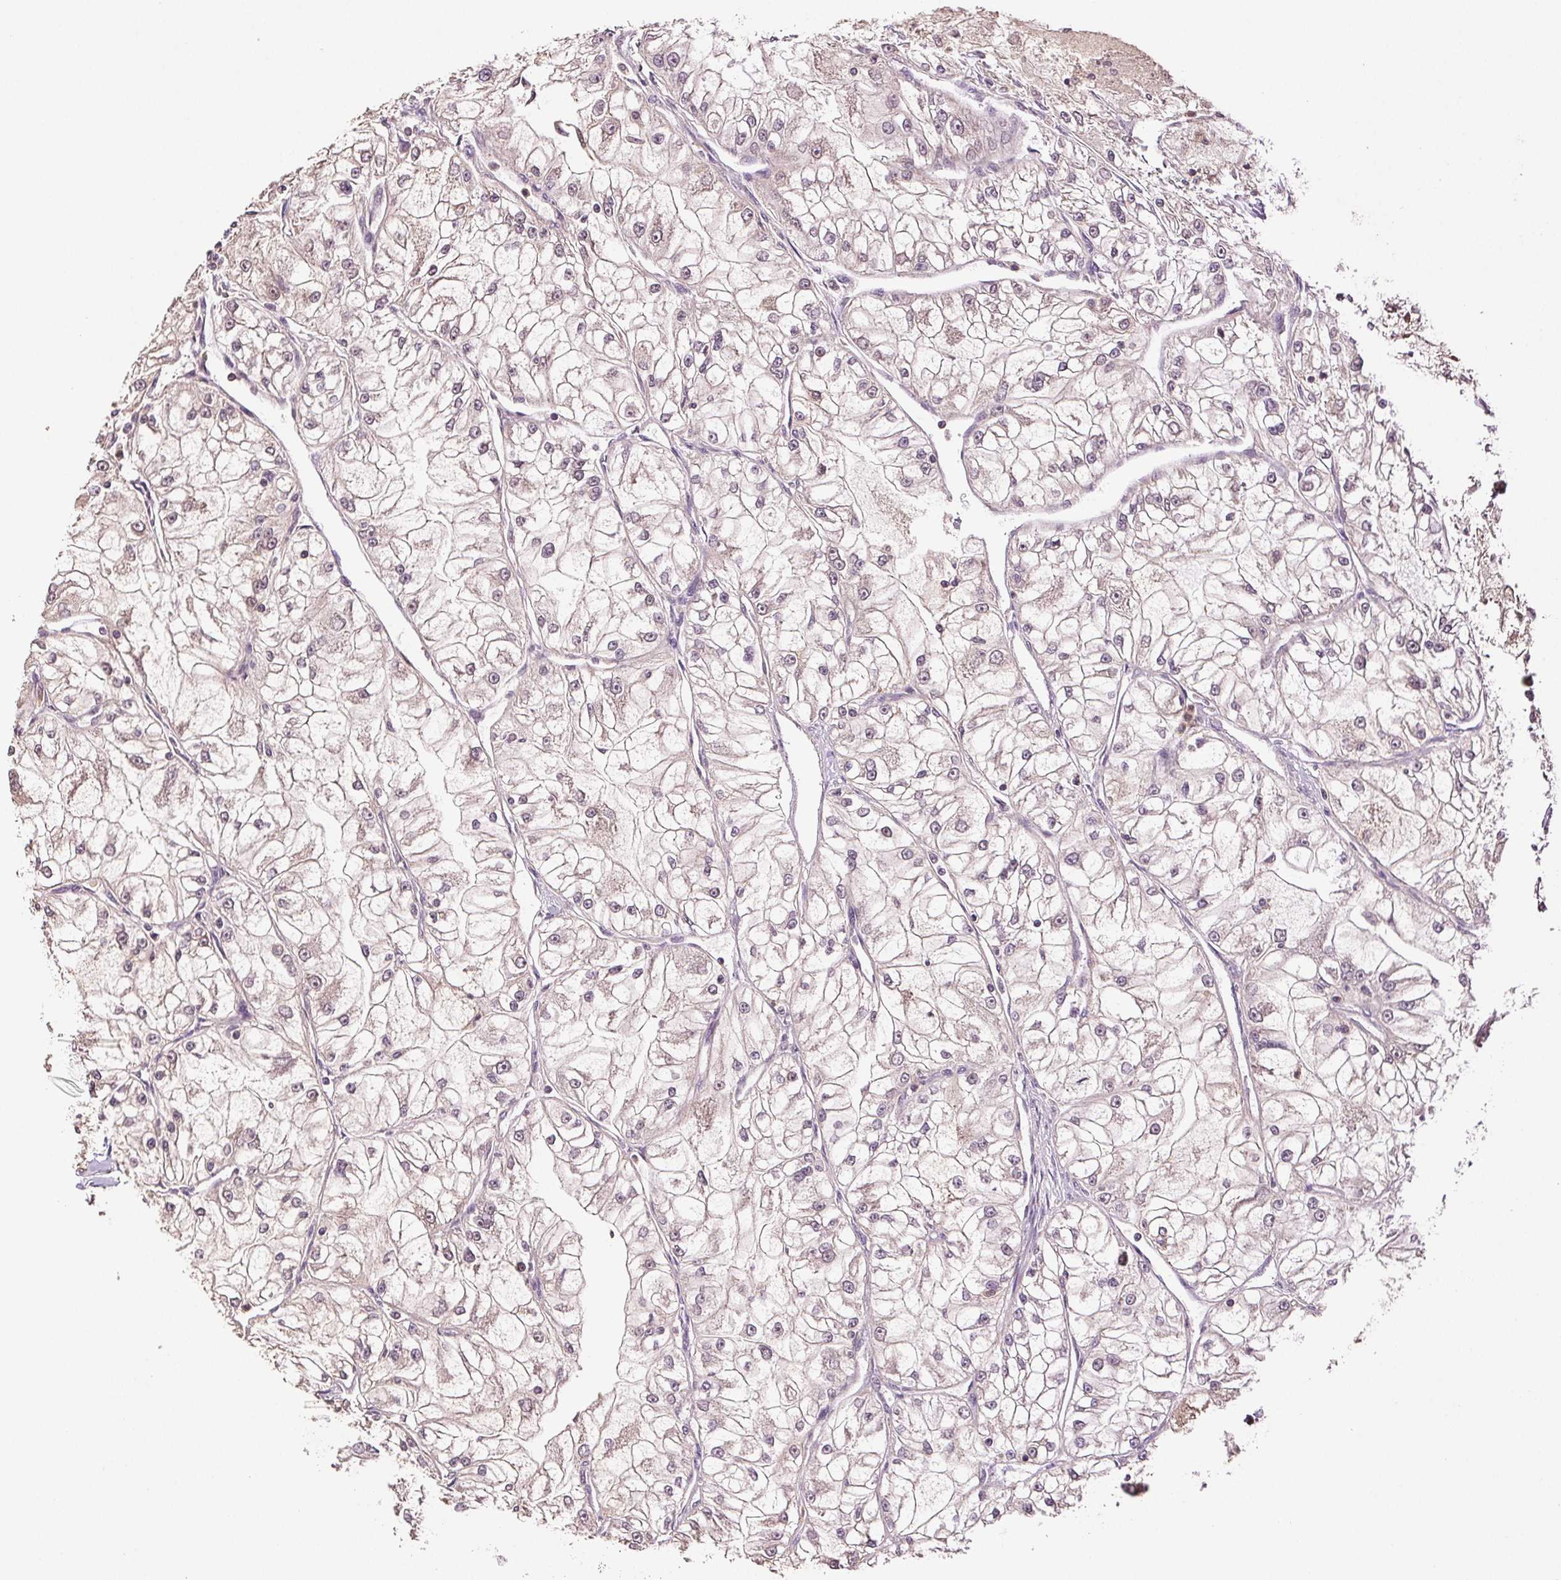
{"staining": {"intensity": "weak", "quantity": "<25%", "location": "cytoplasmic/membranous"}, "tissue": "renal cancer", "cell_type": "Tumor cells", "image_type": "cancer", "snomed": [{"axis": "morphology", "description": "Adenocarcinoma, NOS"}, {"axis": "topography", "description": "Kidney"}], "caption": "Photomicrograph shows no protein staining in tumor cells of adenocarcinoma (renal) tissue.", "gene": "TMEM253", "patient": {"sex": "female", "age": 72}}